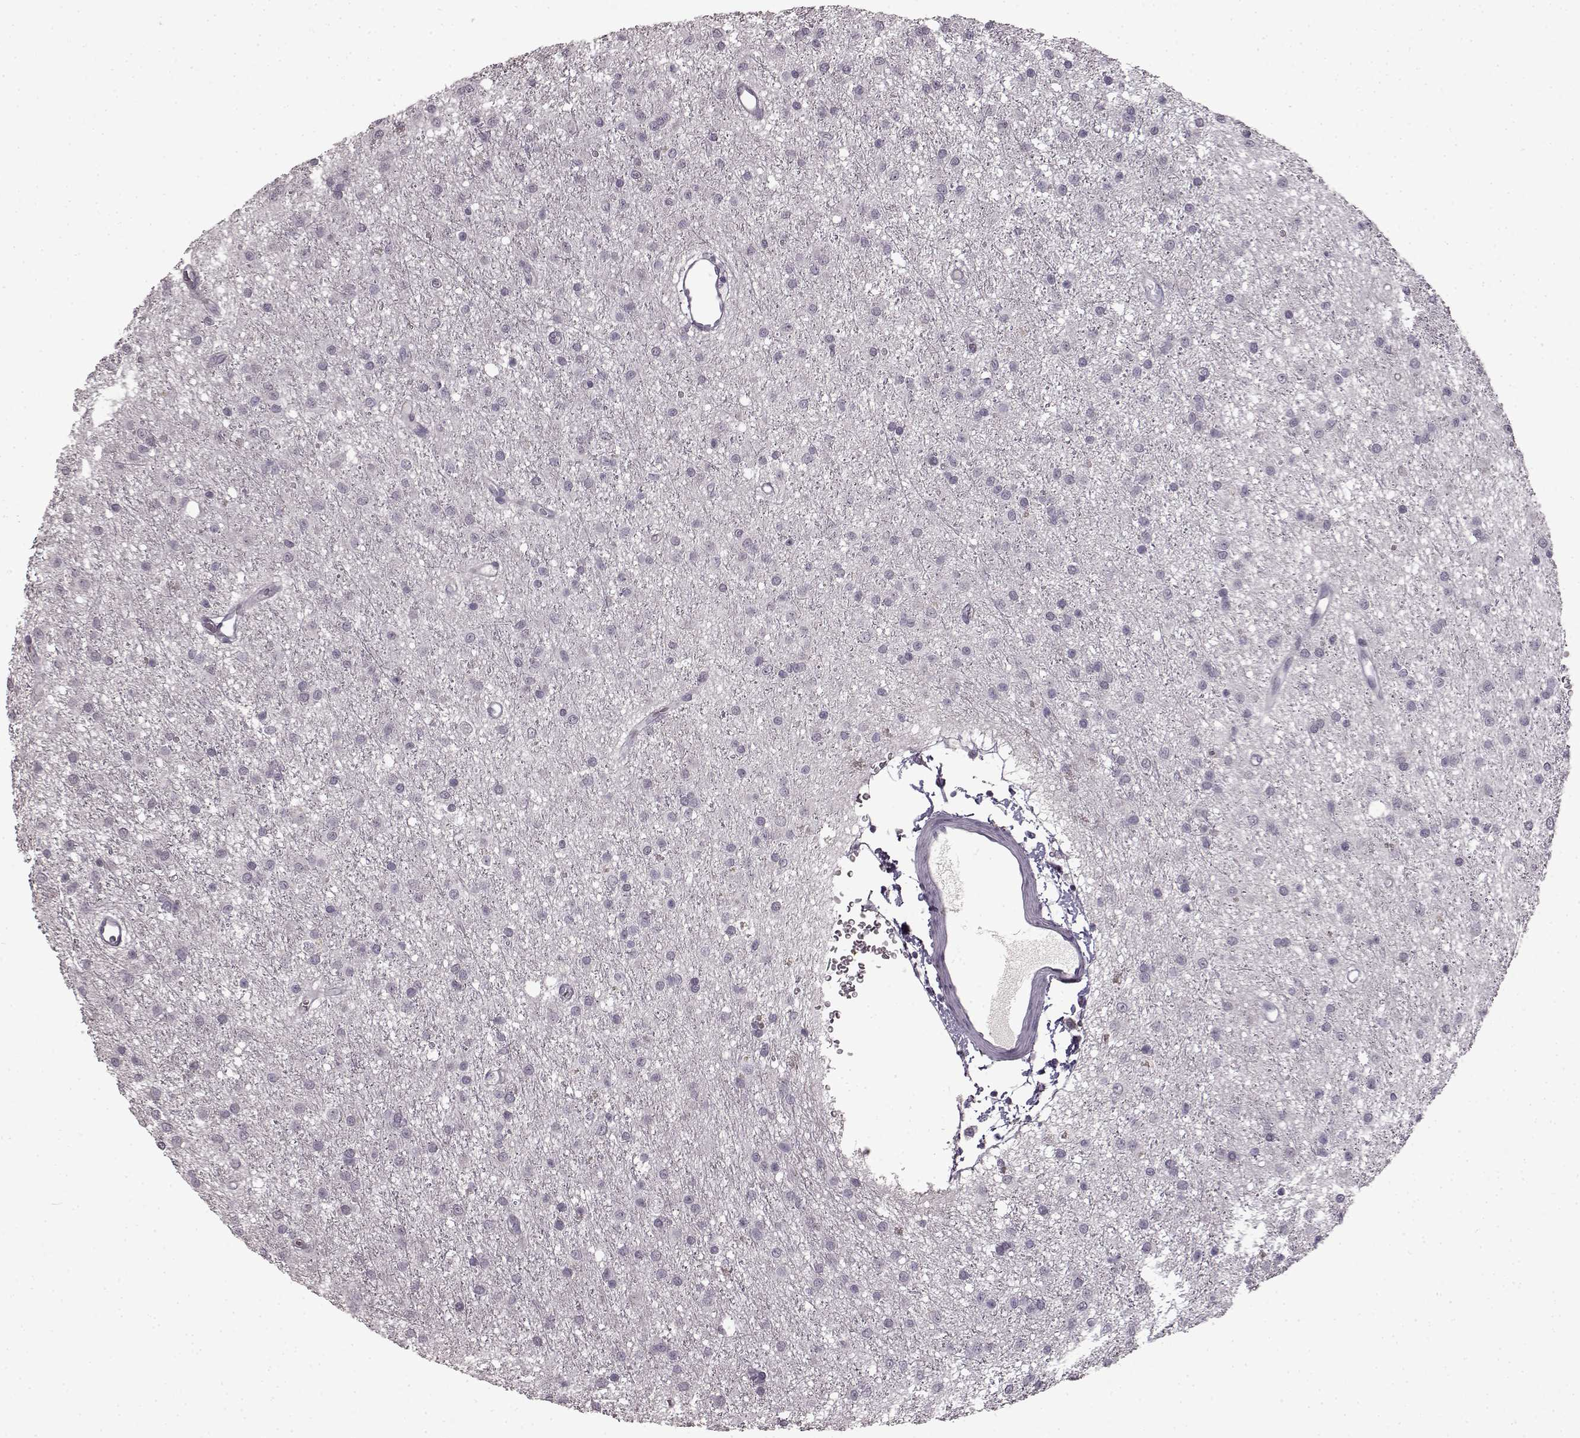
{"staining": {"intensity": "negative", "quantity": "none", "location": "none"}, "tissue": "glioma", "cell_type": "Tumor cells", "image_type": "cancer", "snomed": [{"axis": "morphology", "description": "Glioma, malignant, Low grade"}, {"axis": "topography", "description": "Brain"}], "caption": "An immunohistochemistry (IHC) histopathology image of malignant low-grade glioma is shown. There is no staining in tumor cells of malignant low-grade glioma.", "gene": "LHB", "patient": {"sex": "male", "age": 27}}